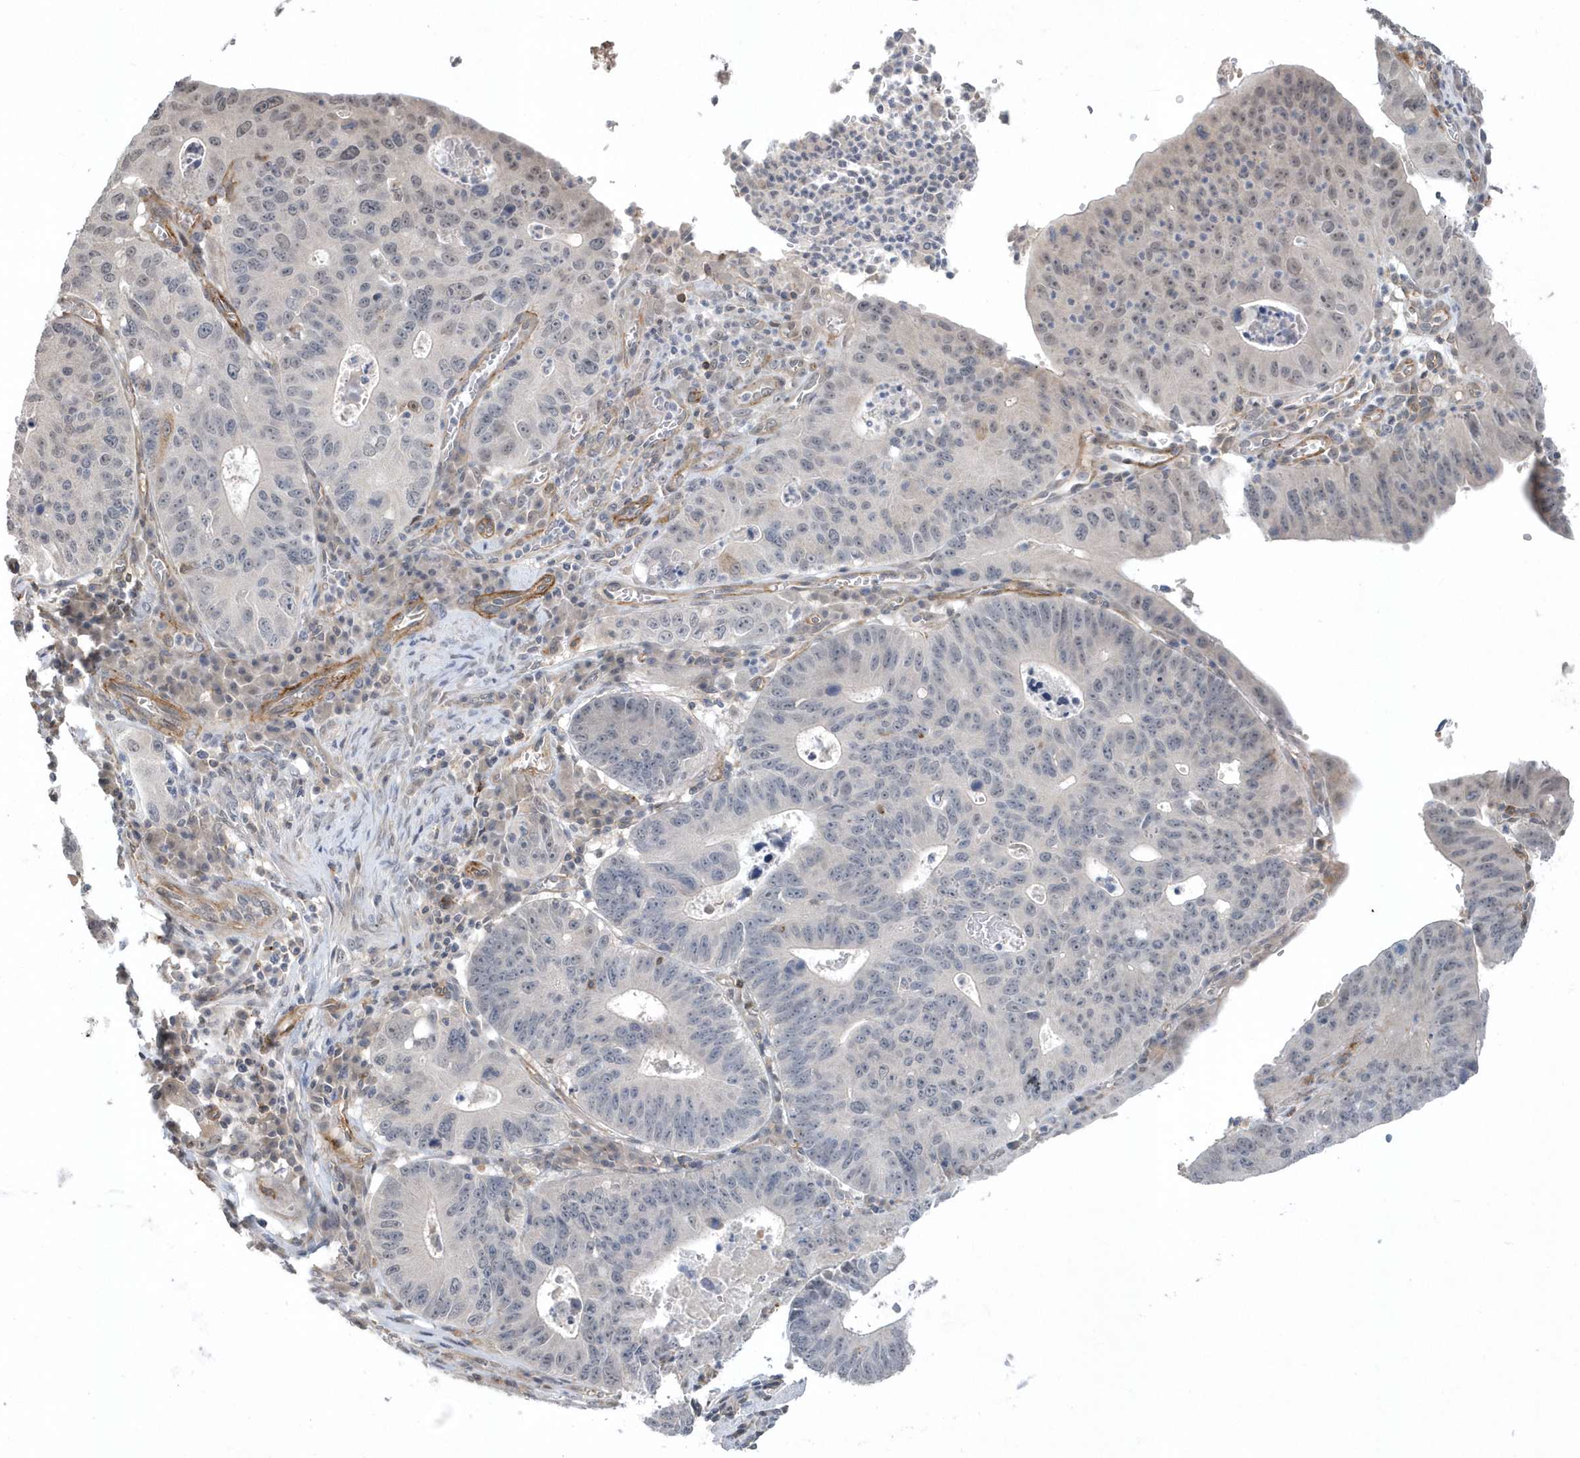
{"staining": {"intensity": "negative", "quantity": "none", "location": "none"}, "tissue": "stomach cancer", "cell_type": "Tumor cells", "image_type": "cancer", "snomed": [{"axis": "morphology", "description": "Adenocarcinoma, NOS"}, {"axis": "topography", "description": "Stomach"}], "caption": "The micrograph reveals no significant positivity in tumor cells of stomach adenocarcinoma.", "gene": "CRIP3", "patient": {"sex": "male", "age": 59}}